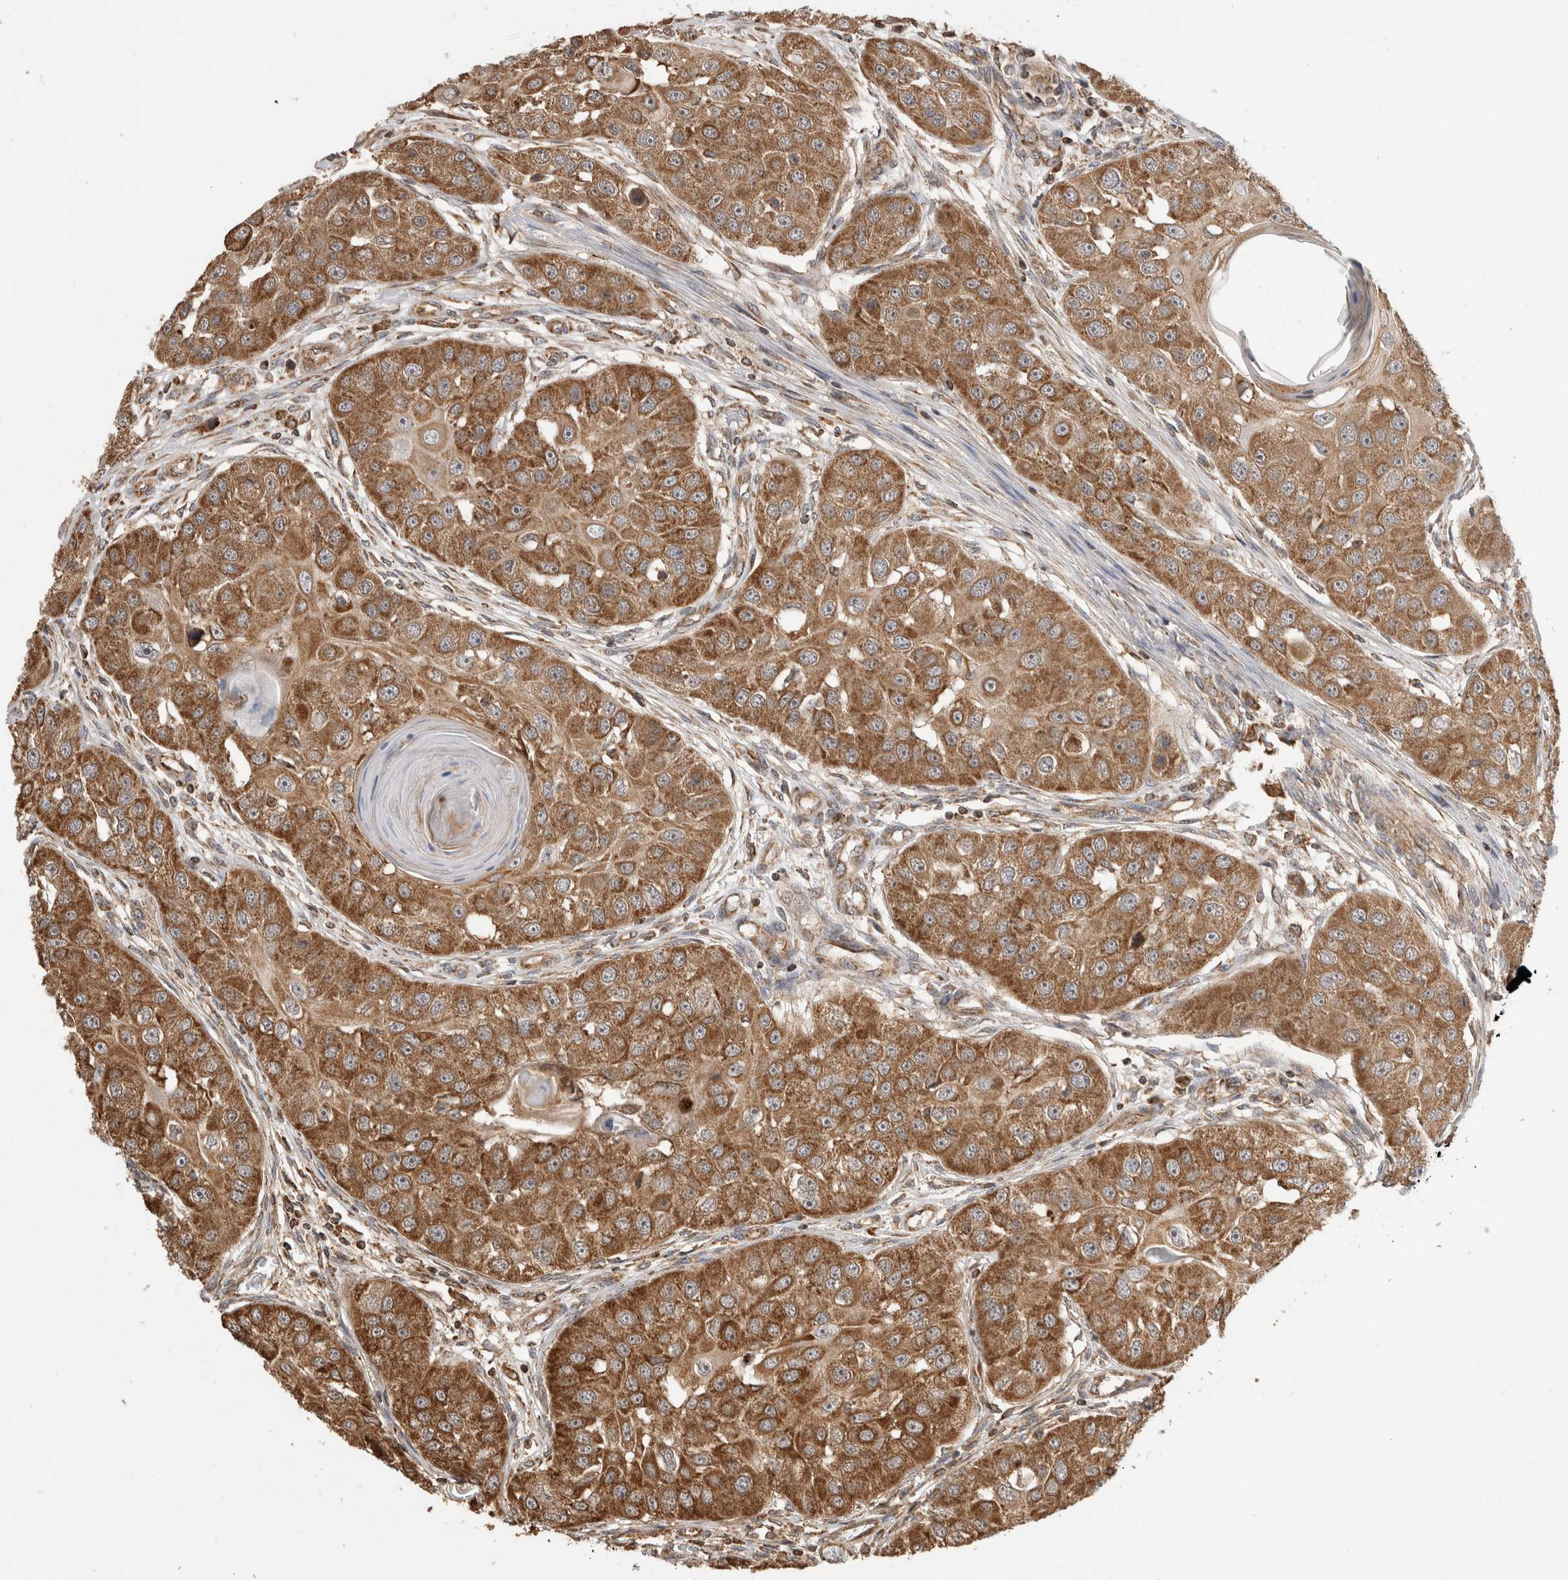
{"staining": {"intensity": "strong", "quantity": ">75%", "location": "cytoplasmic/membranous"}, "tissue": "head and neck cancer", "cell_type": "Tumor cells", "image_type": "cancer", "snomed": [{"axis": "morphology", "description": "Normal tissue, NOS"}, {"axis": "morphology", "description": "Squamous cell carcinoma, NOS"}, {"axis": "topography", "description": "Skeletal muscle"}, {"axis": "topography", "description": "Head-Neck"}], "caption": "Immunohistochemistry (IHC) staining of squamous cell carcinoma (head and neck), which reveals high levels of strong cytoplasmic/membranous expression in about >75% of tumor cells indicating strong cytoplasmic/membranous protein positivity. The staining was performed using DAB (brown) for protein detection and nuclei were counterstained in hematoxylin (blue).", "gene": "IMMP2L", "patient": {"sex": "male", "age": 51}}